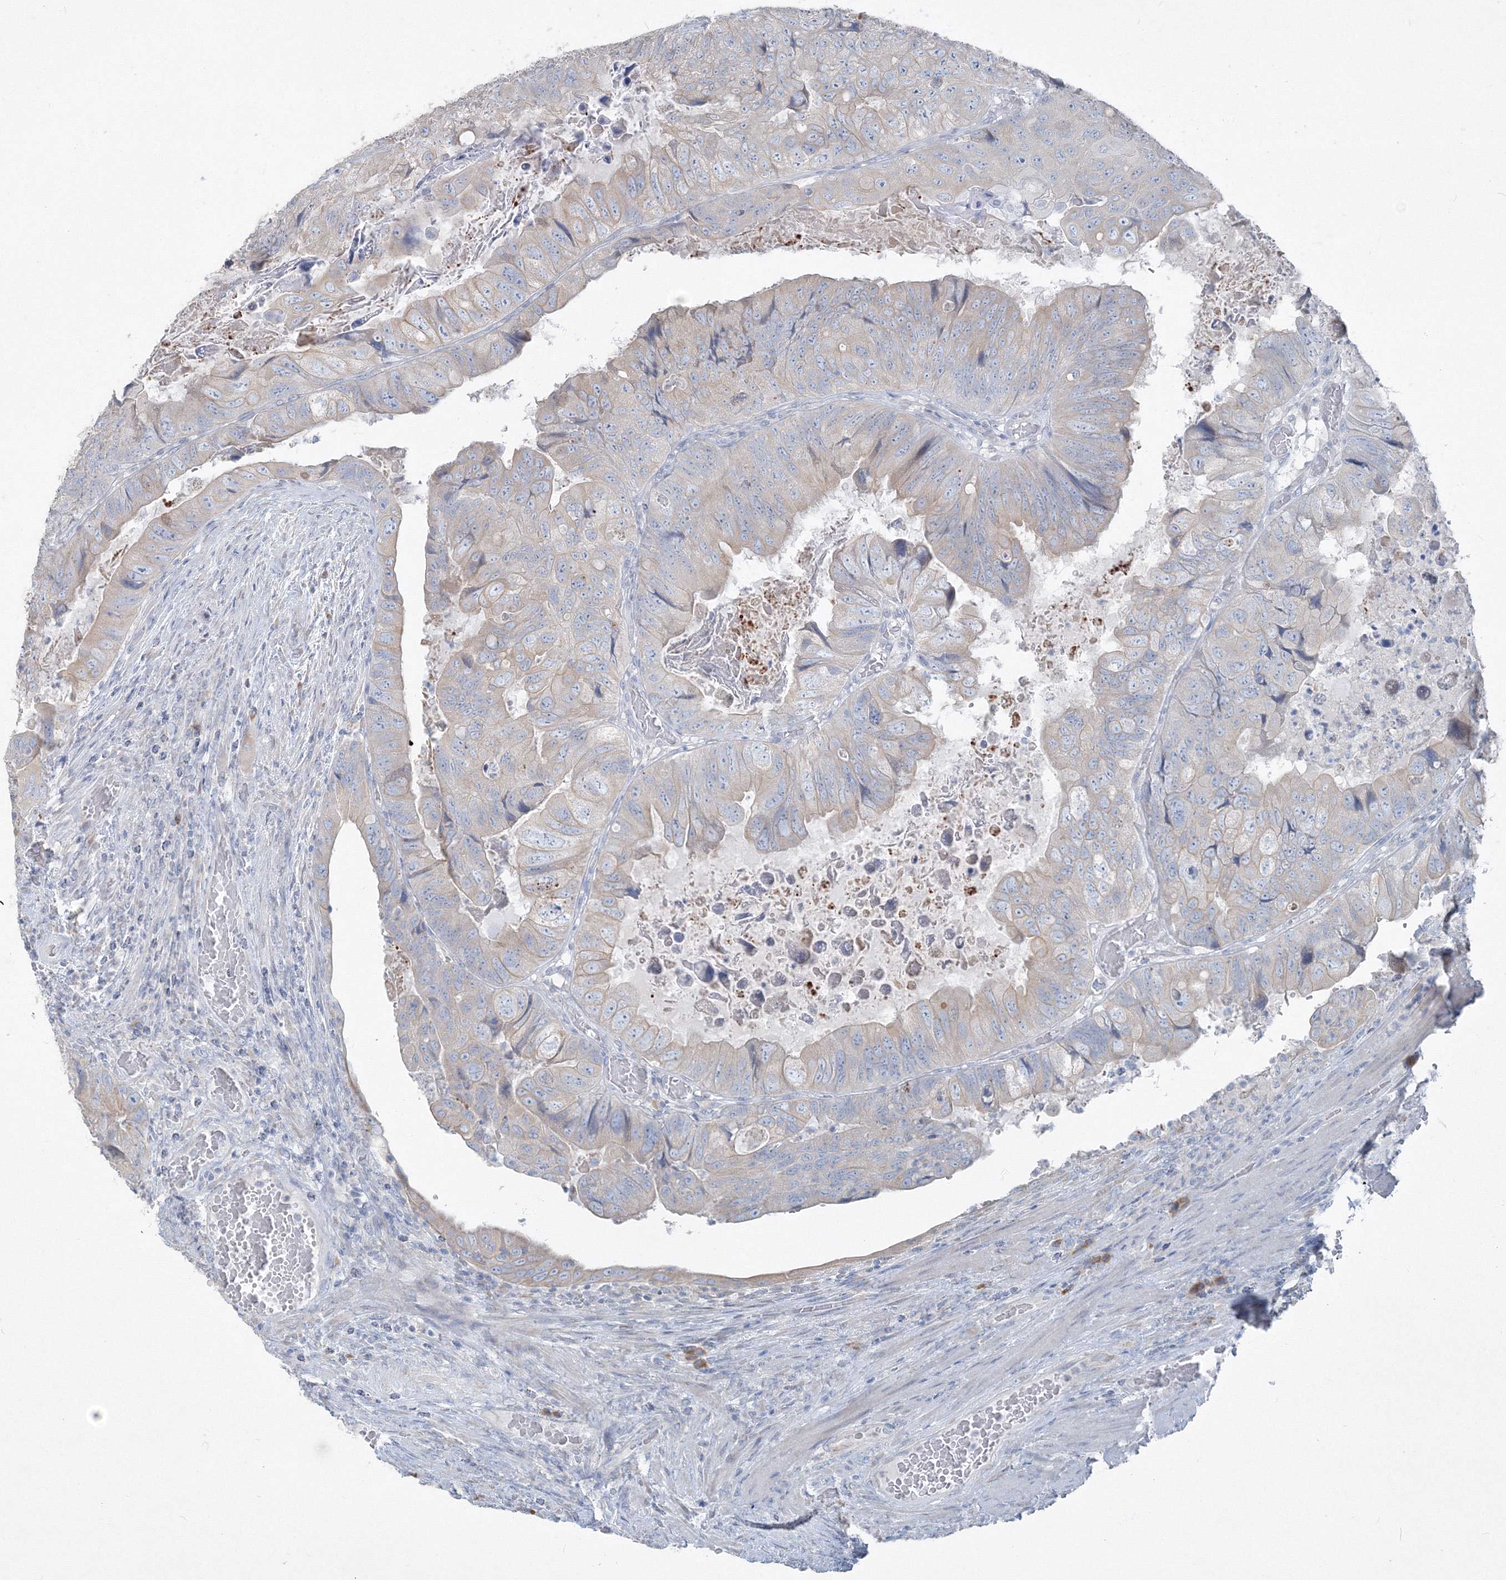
{"staining": {"intensity": "negative", "quantity": "none", "location": "none"}, "tissue": "colorectal cancer", "cell_type": "Tumor cells", "image_type": "cancer", "snomed": [{"axis": "morphology", "description": "Adenocarcinoma, NOS"}, {"axis": "topography", "description": "Rectum"}], "caption": "Image shows no protein staining in tumor cells of adenocarcinoma (colorectal) tissue. (DAB (3,3'-diaminobenzidine) immunohistochemistry (IHC), high magnification).", "gene": "IFNAR1", "patient": {"sex": "male", "age": 63}}